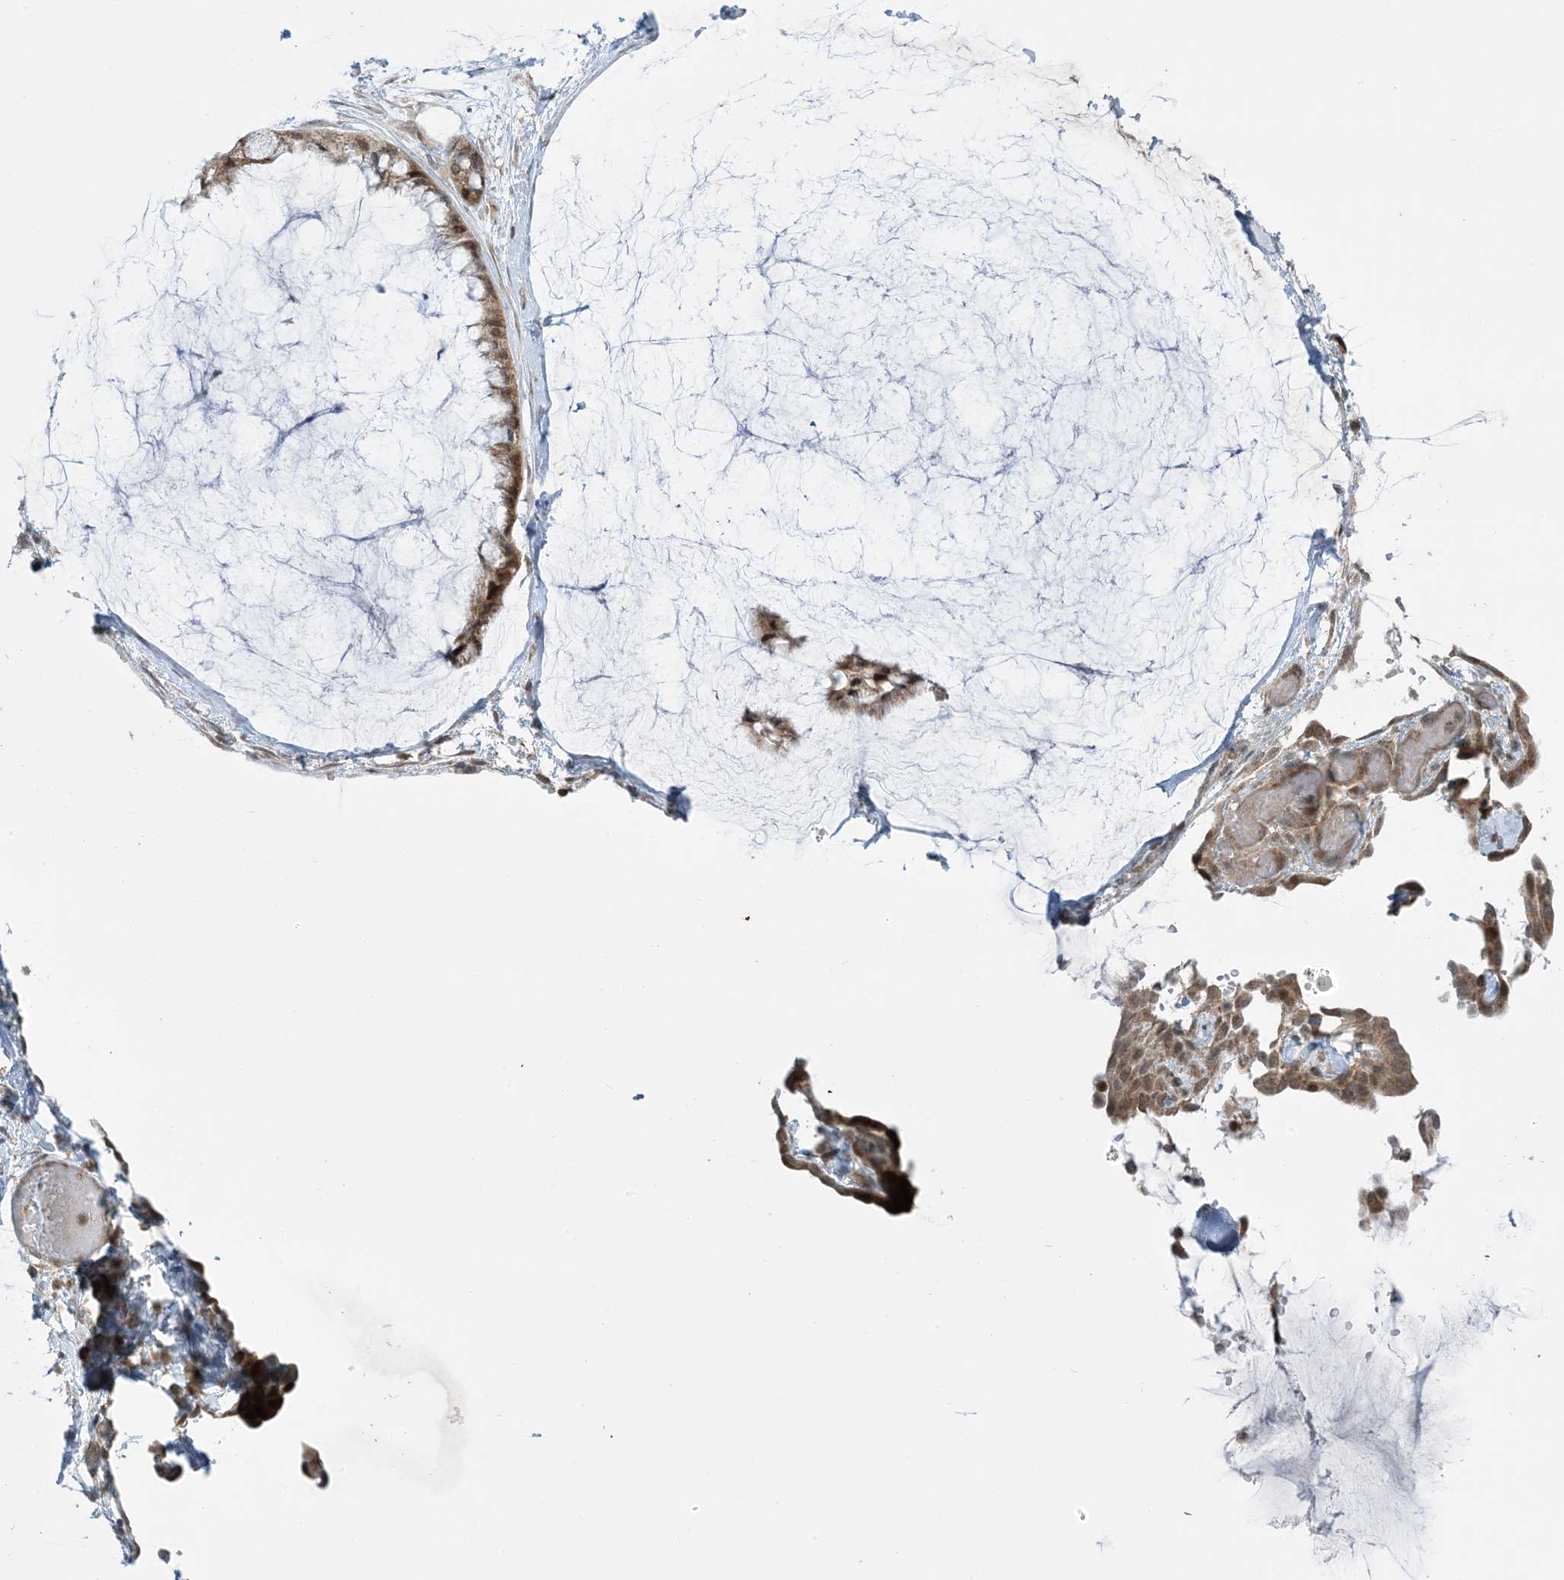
{"staining": {"intensity": "weak", "quantity": ">75%", "location": "cytoplasmic/membranous"}, "tissue": "ovarian cancer", "cell_type": "Tumor cells", "image_type": "cancer", "snomed": [{"axis": "morphology", "description": "Cystadenocarcinoma, mucinous, NOS"}, {"axis": "topography", "description": "Ovary"}], "caption": "IHC of human mucinous cystadenocarcinoma (ovarian) shows low levels of weak cytoplasmic/membranous staining in about >75% of tumor cells.", "gene": "PHLDB2", "patient": {"sex": "female", "age": 39}}